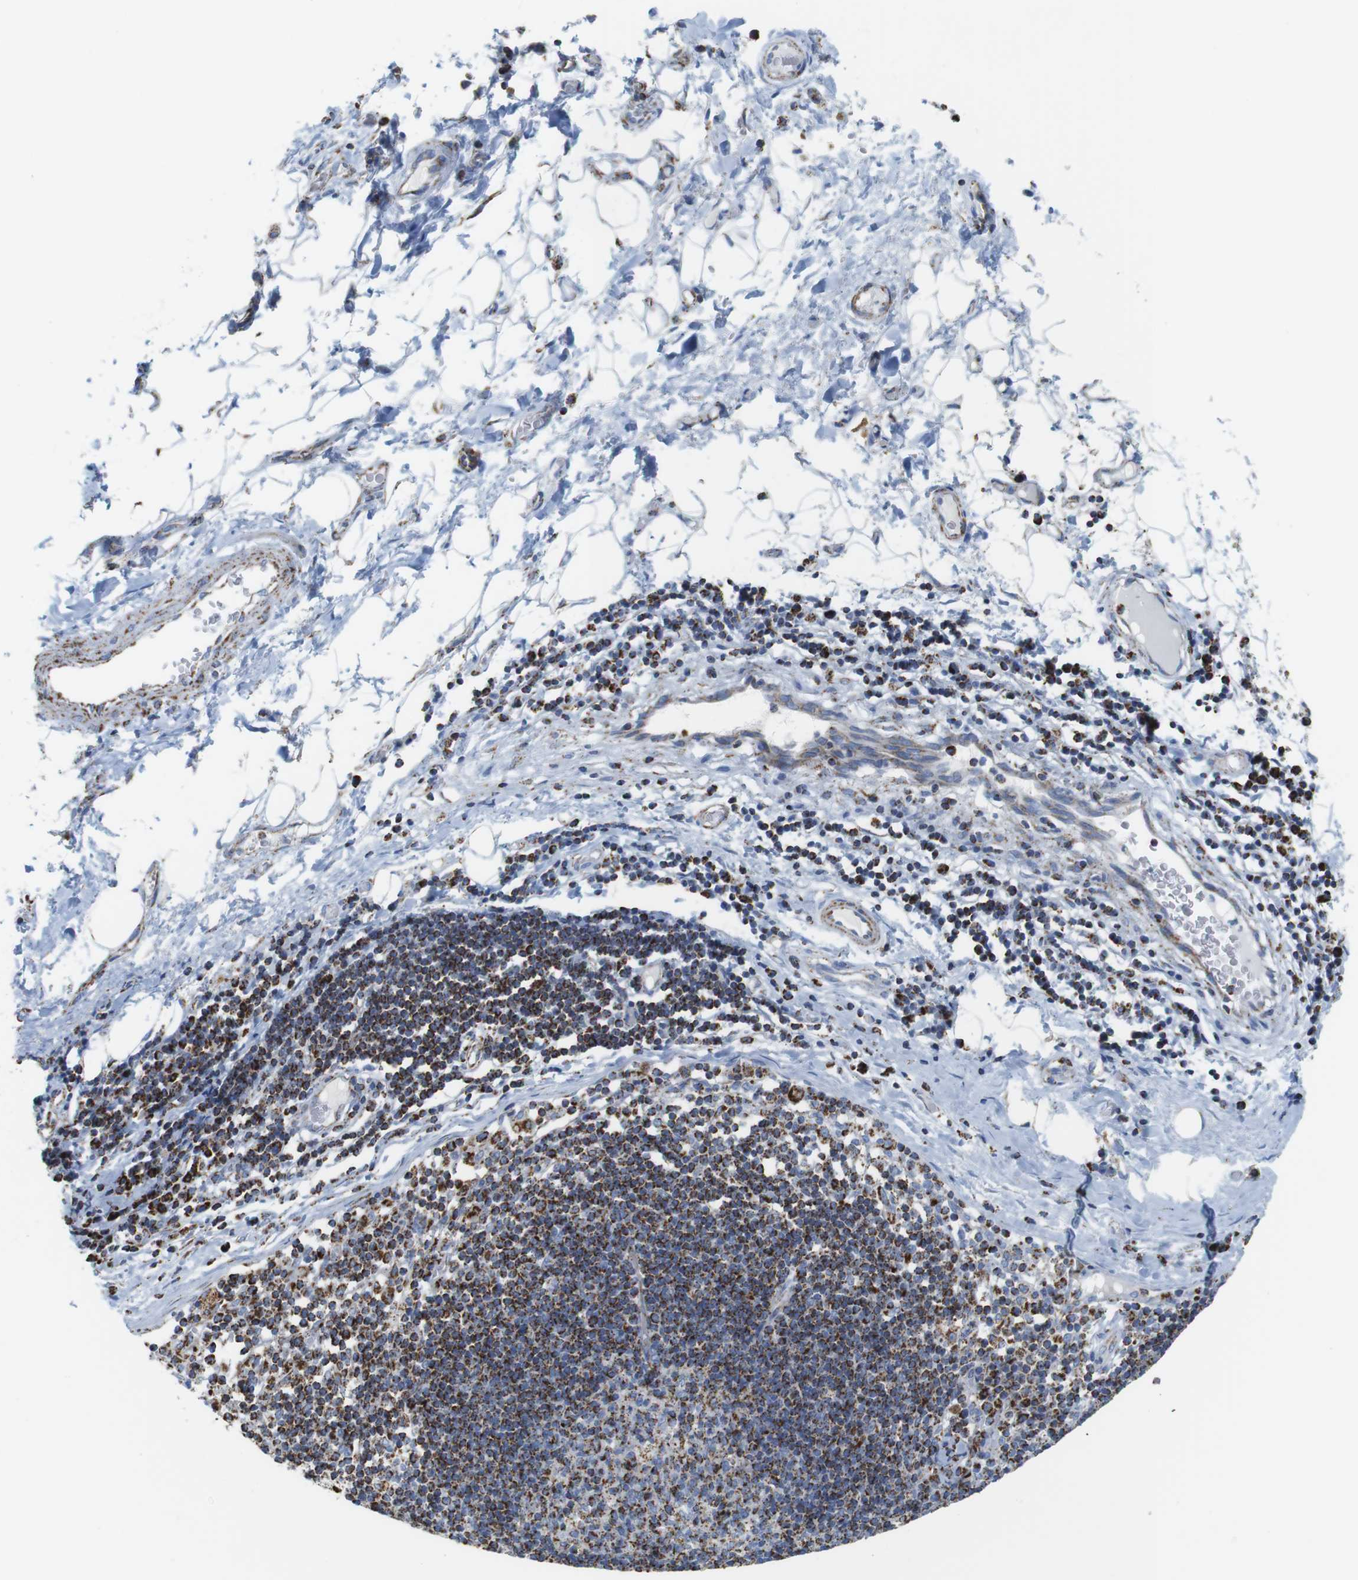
{"staining": {"intensity": "negative", "quantity": "none", "location": "none"}, "tissue": "adipose tissue", "cell_type": "Adipocytes", "image_type": "normal", "snomed": [{"axis": "morphology", "description": "Normal tissue, NOS"}, {"axis": "morphology", "description": "Adenocarcinoma, NOS"}, {"axis": "topography", "description": "Esophagus"}], "caption": "A histopathology image of adipose tissue stained for a protein shows no brown staining in adipocytes. (DAB IHC with hematoxylin counter stain).", "gene": "ATP5PO", "patient": {"sex": "male", "age": 62}}